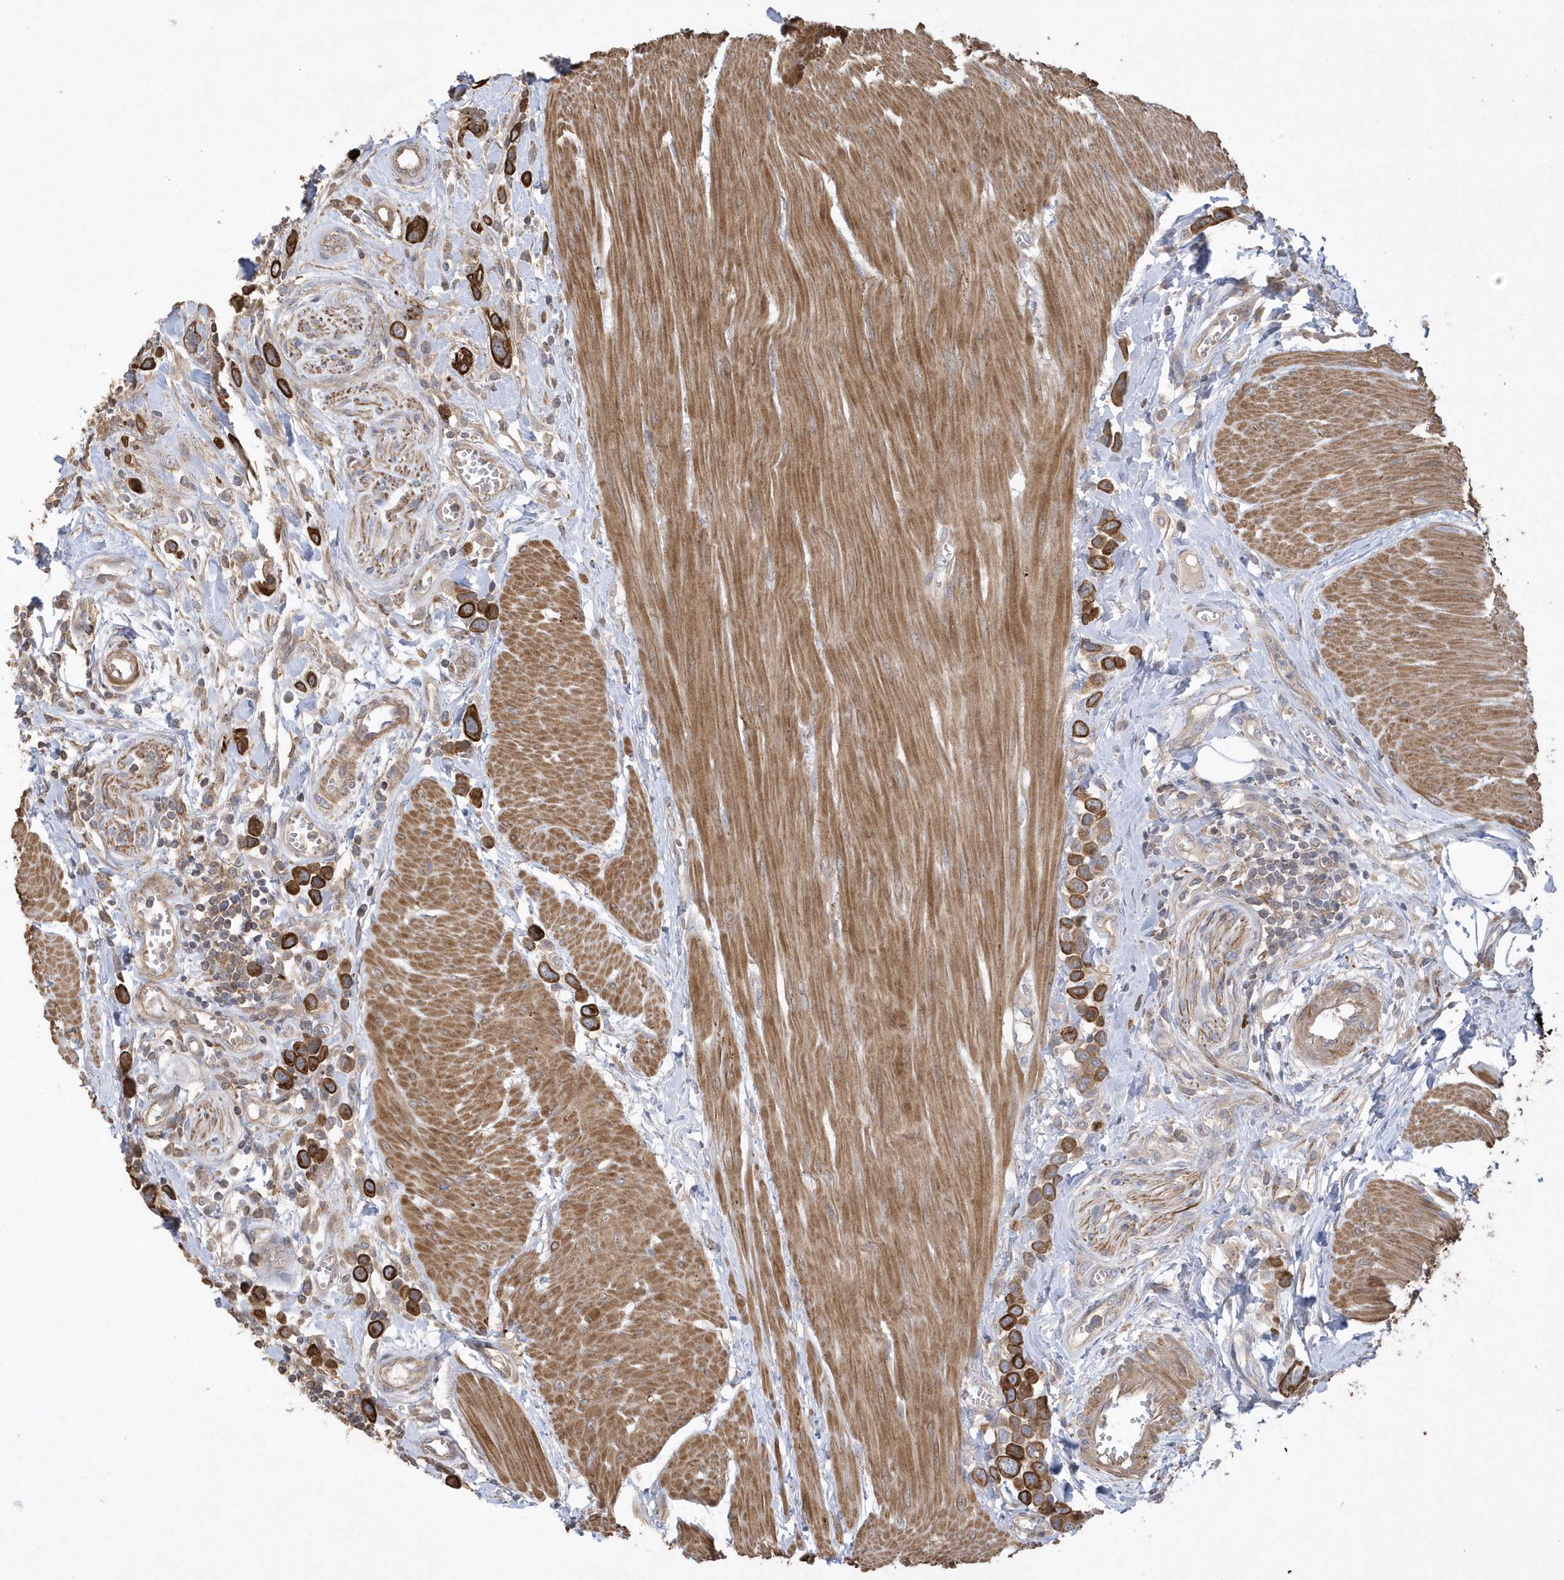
{"staining": {"intensity": "strong", "quantity": ">75%", "location": "cytoplasmic/membranous"}, "tissue": "urothelial cancer", "cell_type": "Tumor cells", "image_type": "cancer", "snomed": [{"axis": "morphology", "description": "Urothelial carcinoma, High grade"}, {"axis": "topography", "description": "Urinary bladder"}], "caption": "Tumor cells display strong cytoplasmic/membranous staining in approximately >75% of cells in urothelial carcinoma (high-grade).", "gene": "SENP8", "patient": {"sex": "male", "age": 50}}